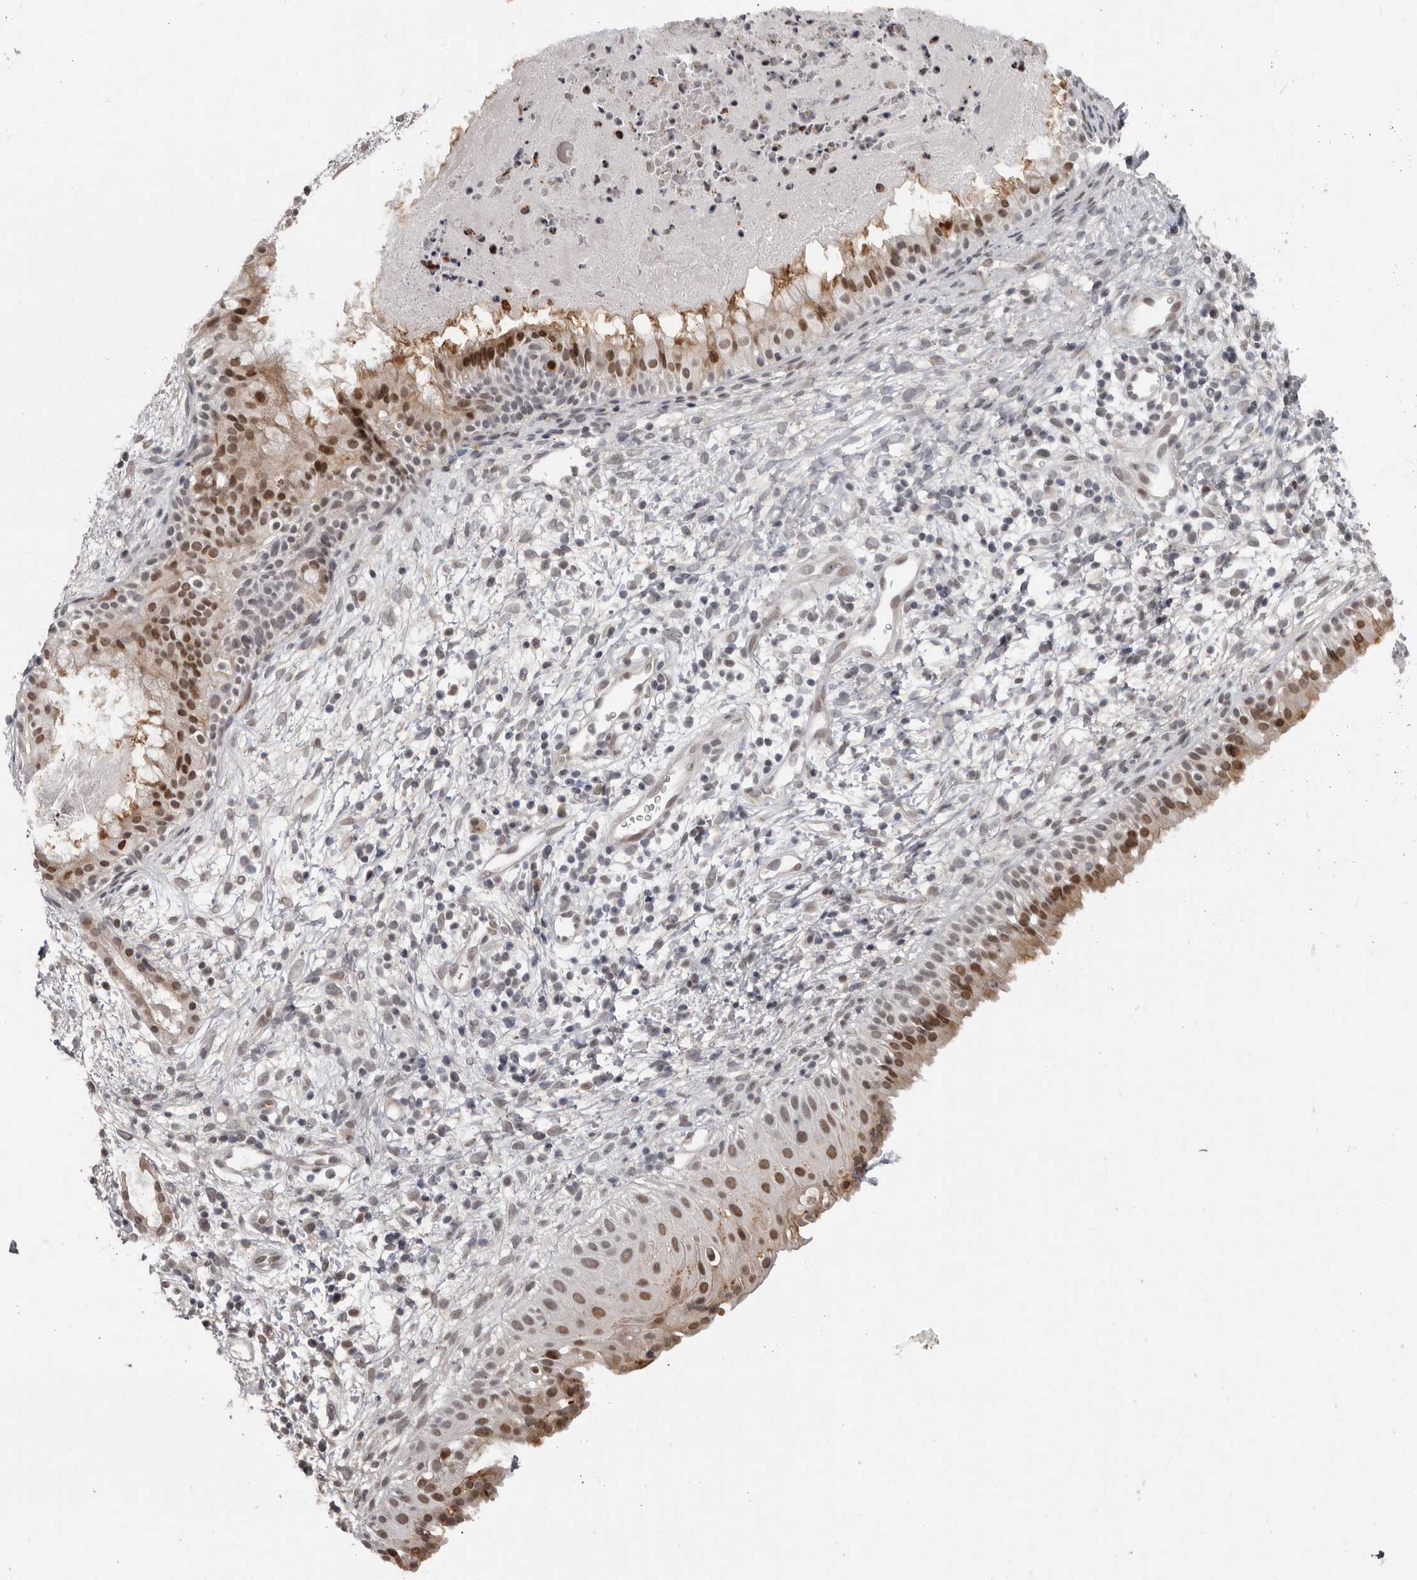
{"staining": {"intensity": "moderate", "quantity": ">75%", "location": "cytoplasmic/membranous,nuclear"}, "tissue": "nasopharynx", "cell_type": "Respiratory epithelial cells", "image_type": "normal", "snomed": [{"axis": "morphology", "description": "Normal tissue, NOS"}, {"axis": "topography", "description": "Nasopharynx"}], "caption": "Immunohistochemistry (DAB) staining of benign human nasopharynx shows moderate cytoplasmic/membranous,nuclear protein positivity in about >75% of respiratory epithelial cells. The protein is stained brown, and the nuclei are stained in blue (DAB (3,3'-diaminobenzidine) IHC with brightfield microscopy, high magnification).", "gene": "SRCAP", "patient": {"sex": "male", "age": 22}}